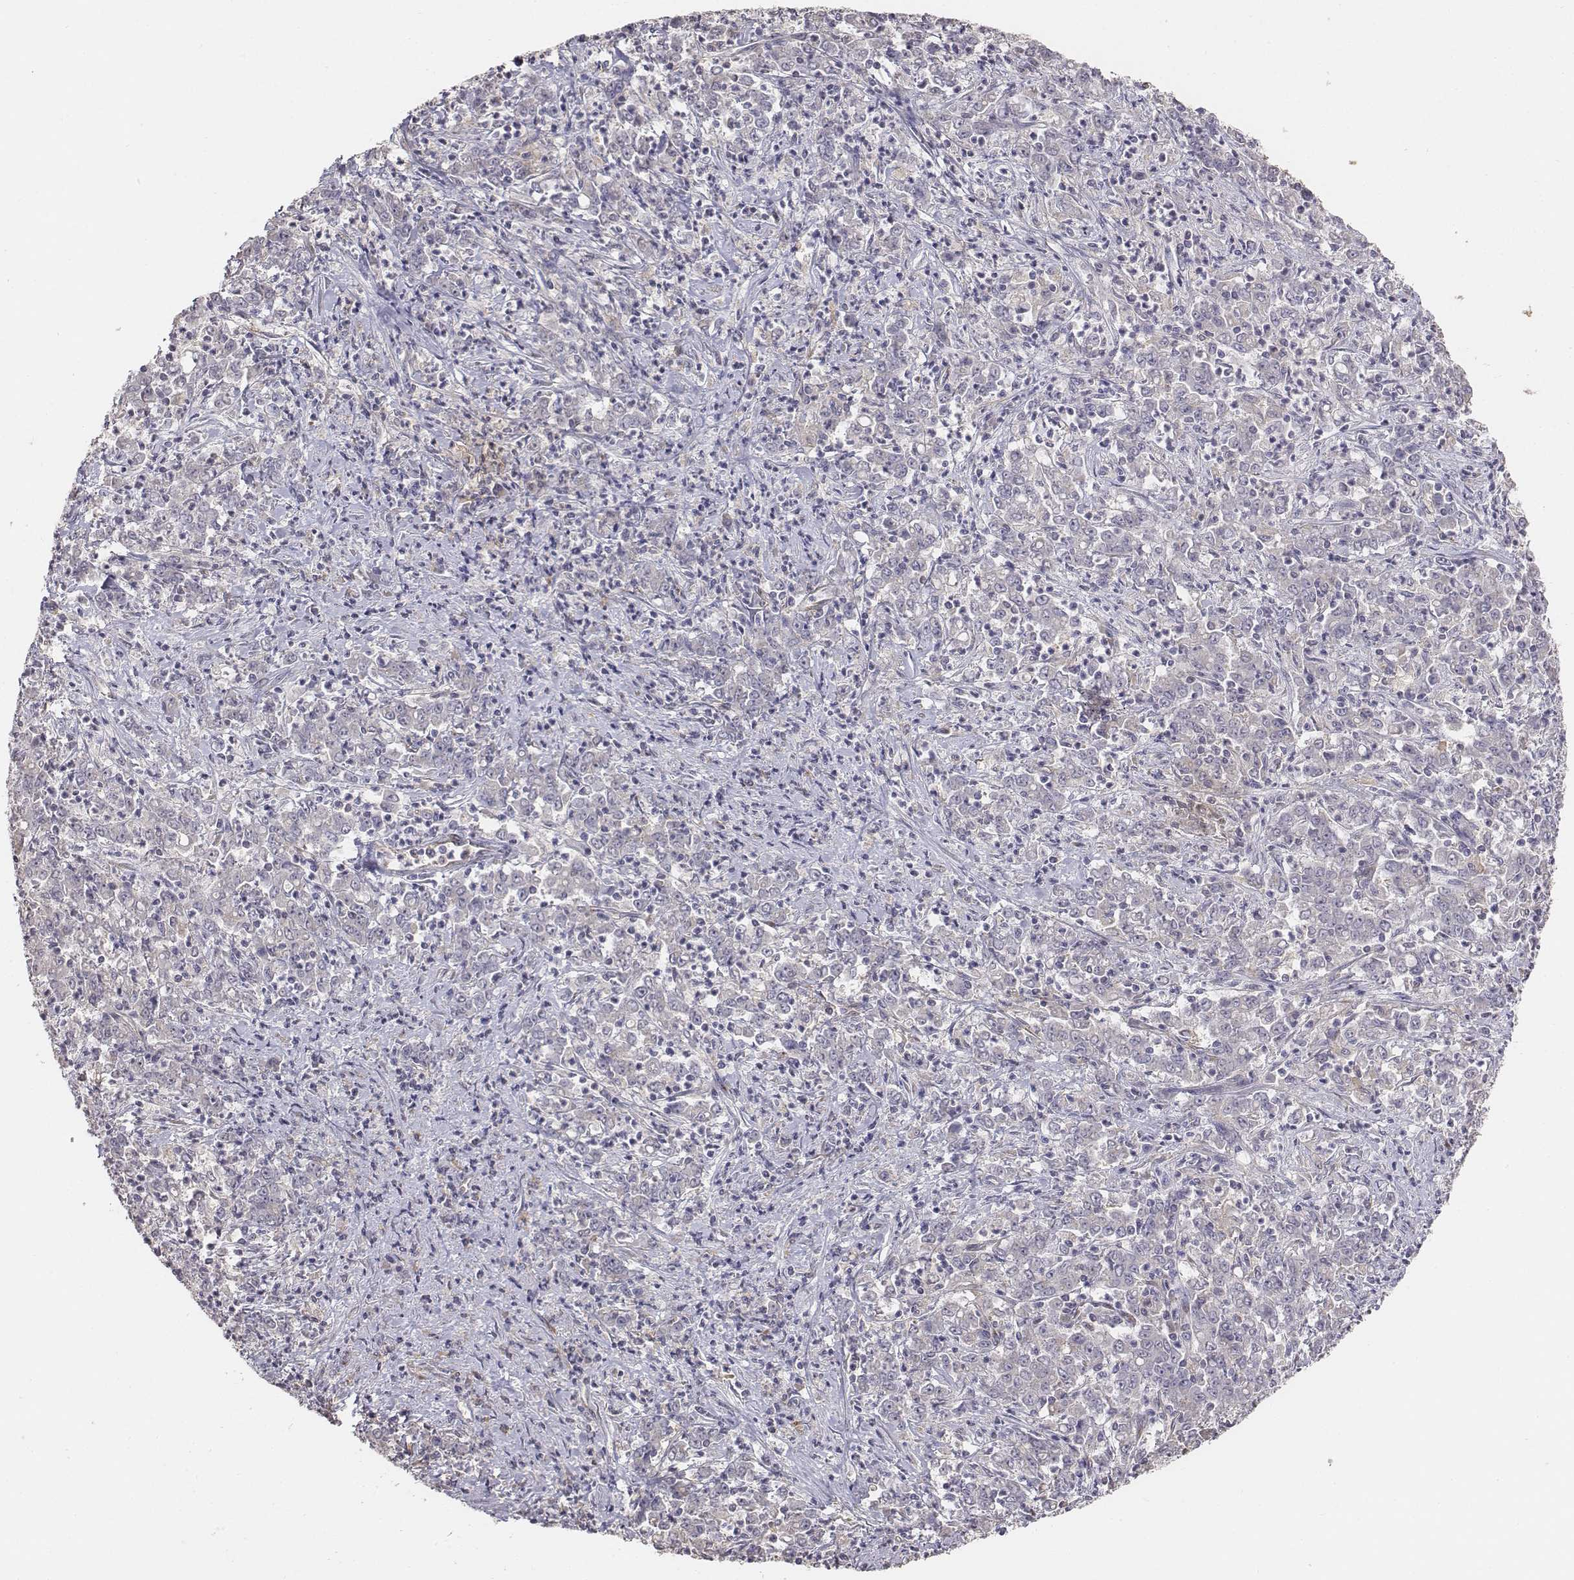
{"staining": {"intensity": "weak", "quantity": "<25%", "location": "cytoplasmic/membranous"}, "tissue": "stomach cancer", "cell_type": "Tumor cells", "image_type": "cancer", "snomed": [{"axis": "morphology", "description": "Adenocarcinoma, NOS"}, {"axis": "topography", "description": "Stomach, lower"}], "caption": "This is an immunohistochemistry (IHC) photomicrograph of stomach adenocarcinoma. There is no positivity in tumor cells.", "gene": "AP1B1", "patient": {"sex": "female", "age": 71}}